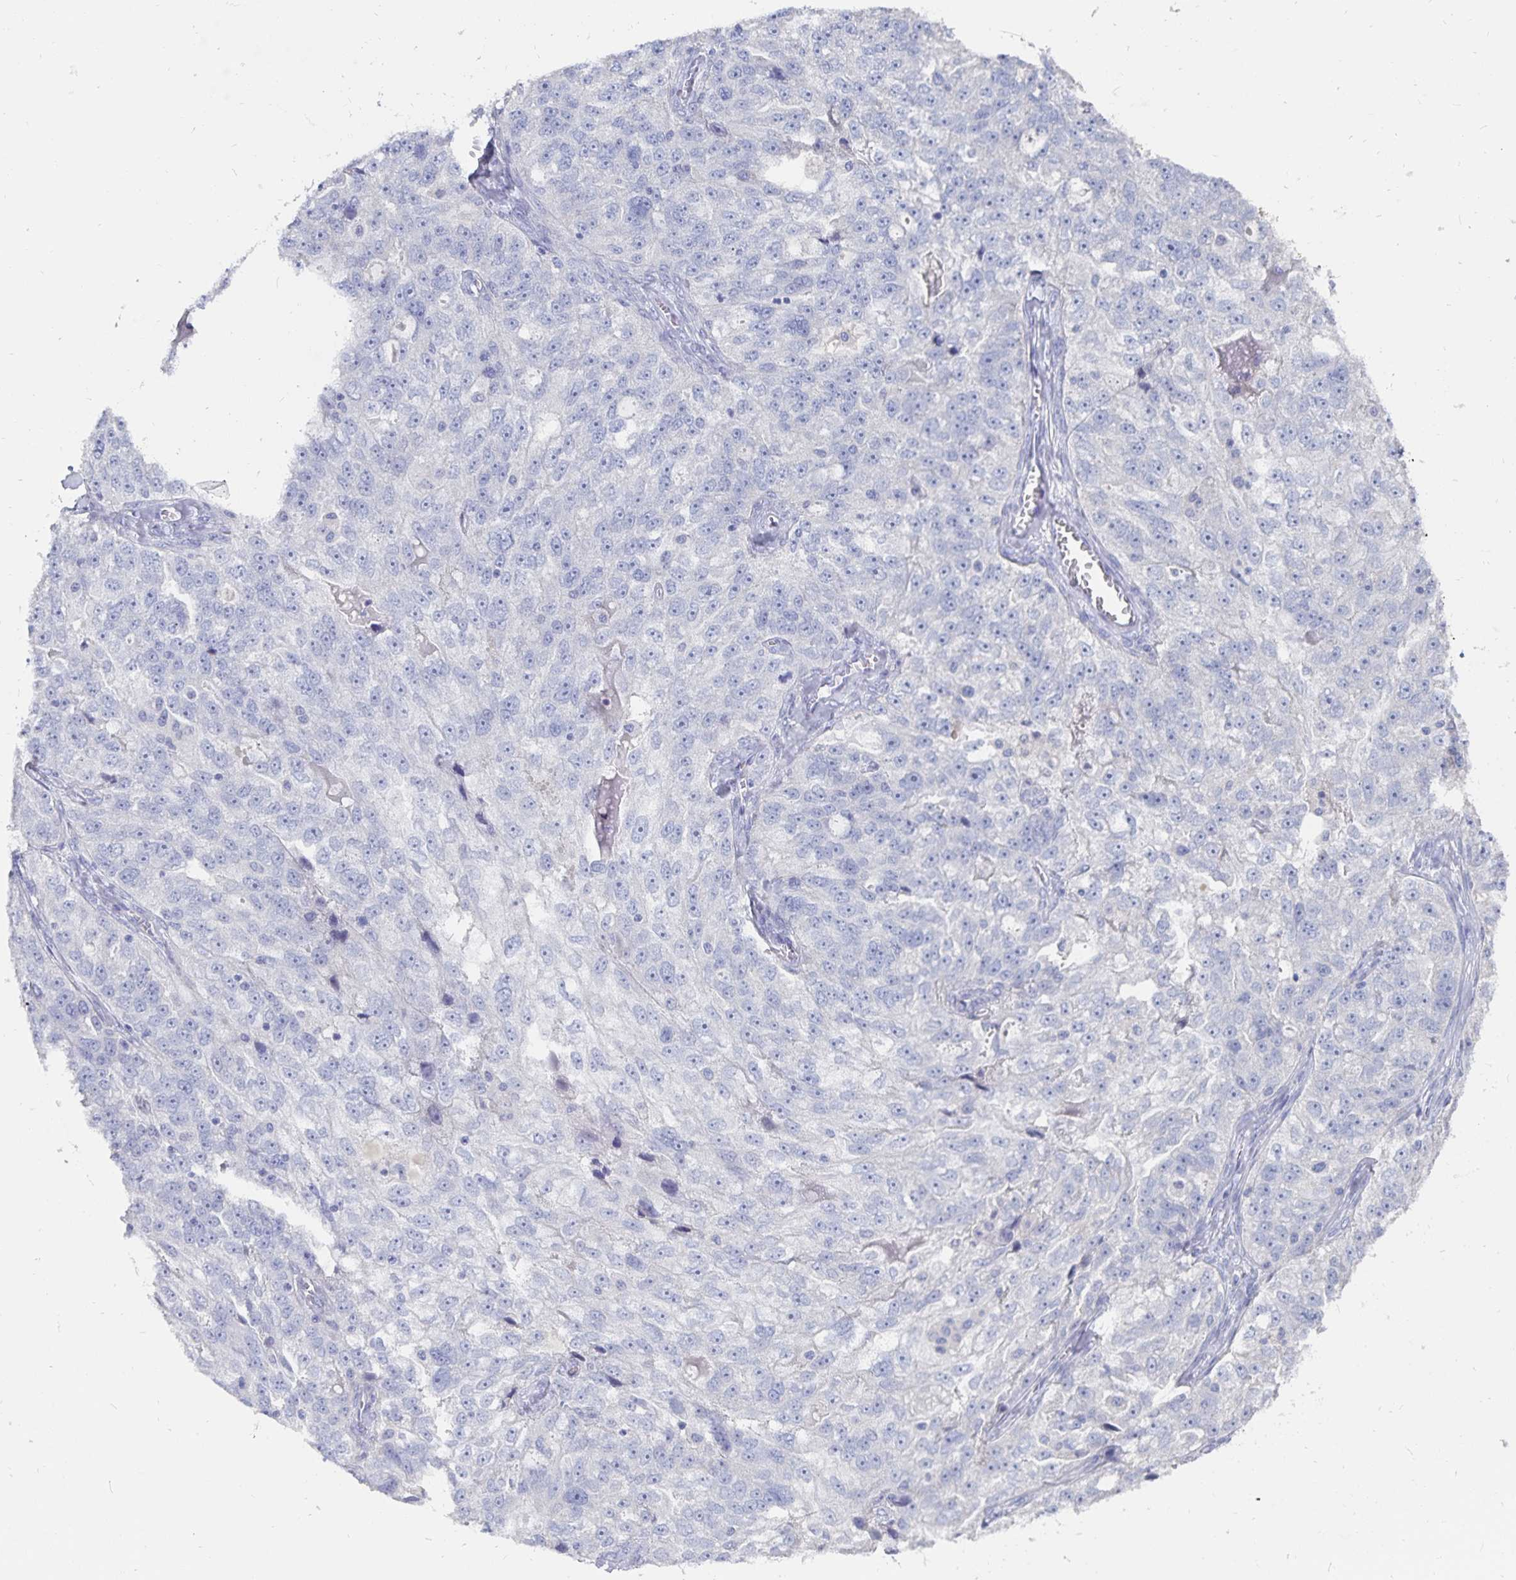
{"staining": {"intensity": "negative", "quantity": "none", "location": "none"}, "tissue": "ovarian cancer", "cell_type": "Tumor cells", "image_type": "cancer", "snomed": [{"axis": "morphology", "description": "Cystadenocarcinoma, serous, NOS"}, {"axis": "topography", "description": "Ovary"}], "caption": "High power microscopy photomicrograph of an immunohistochemistry (IHC) histopathology image of serous cystadenocarcinoma (ovarian), revealing no significant positivity in tumor cells.", "gene": "CFAP69", "patient": {"sex": "female", "age": 51}}